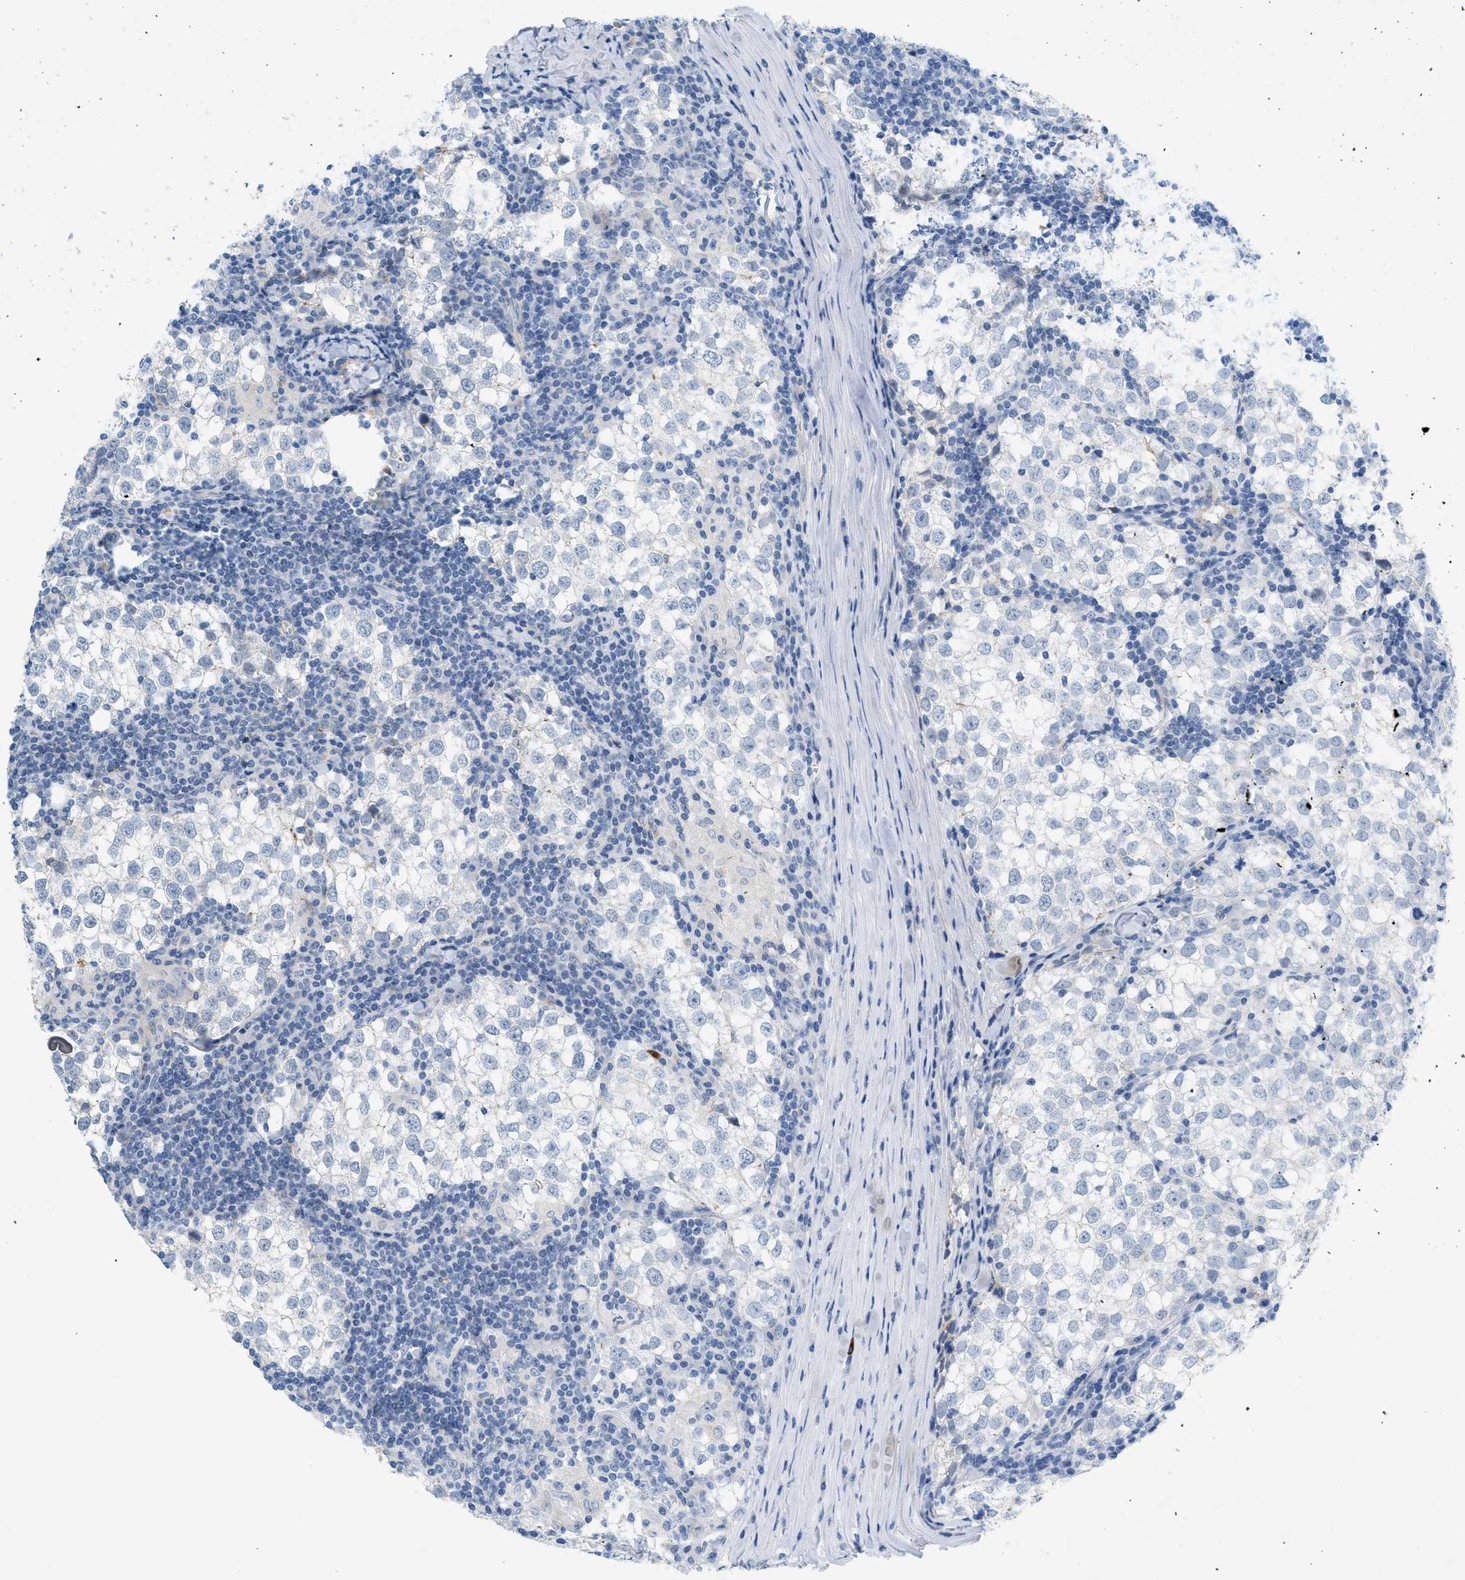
{"staining": {"intensity": "negative", "quantity": "none", "location": "none"}, "tissue": "testis cancer", "cell_type": "Tumor cells", "image_type": "cancer", "snomed": [{"axis": "morphology", "description": "Seminoma, NOS"}, {"axis": "morphology", "description": "Carcinoma, Embryonal, NOS"}, {"axis": "topography", "description": "Testis"}], "caption": "IHC micrograph of neoplastic tissue: human testis cancer stained with DAB (3,3'-diaminobenzidine) reveals no significant protein positivity in tumor cells.", "gene": "CRB3", "patient": {"sex": "male", "age": 36}}